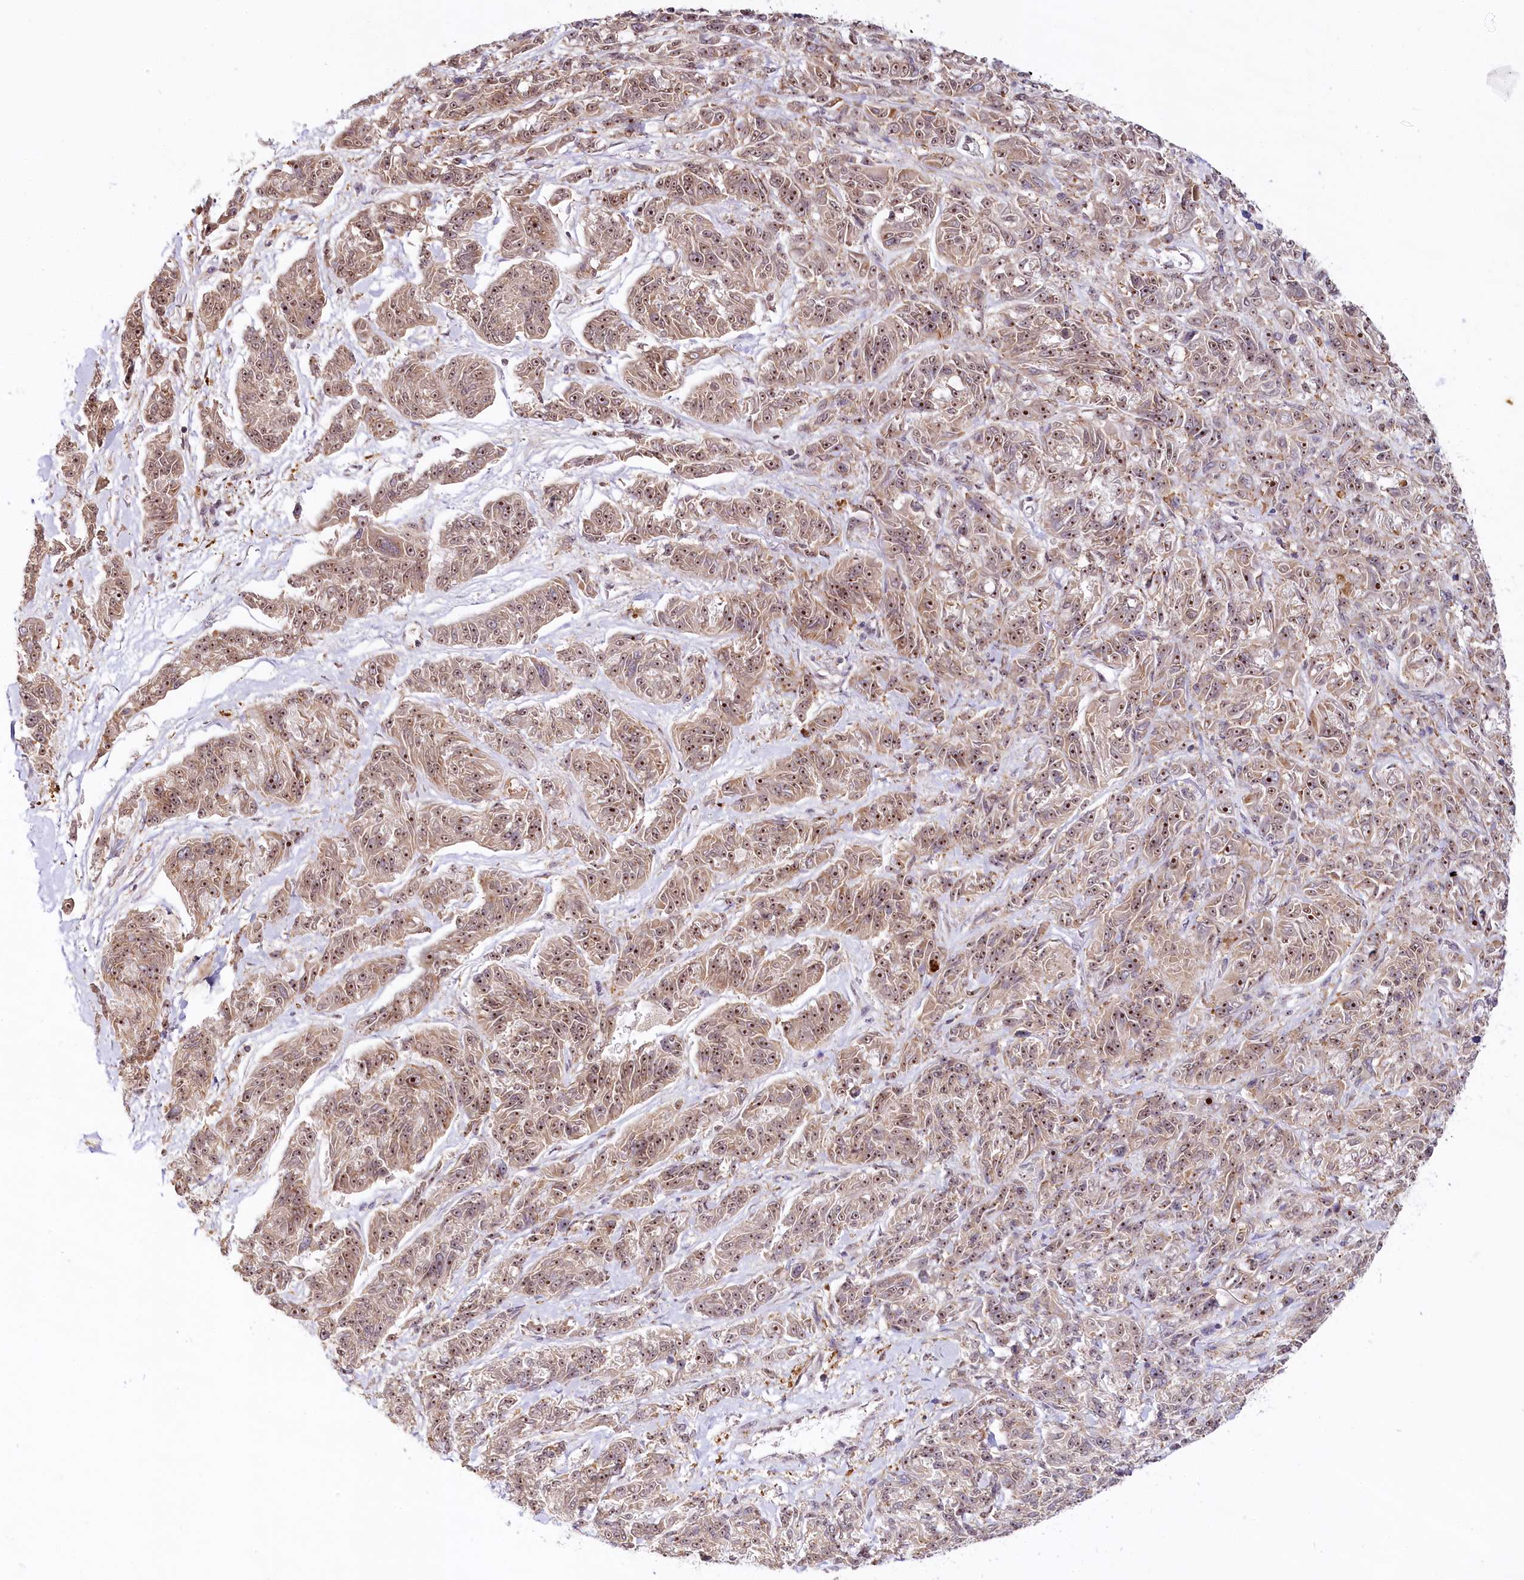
{"staining": {"intensity": "moderate", "quantity": ">75%", "location": "cytoplasmic/membranous,nuclear"}, "tissue": "melanoma", "cell_type": "Tumor cells", "image_type": "cancer", "snomed": [{"axis": "morphology", "description": "Malignant melanoma, NOS"}, {"axis": "topography", "description": "Skin"}], "caption": "Protein expression analysis of human malignant melanoma reveals moderate cytoplasmic/membranous and nuclear expression in approximately >75% of tumor cells. The staining was performed using DAB to visualize the protein expression in brown, while the nuclei were stained in blue with hematoxylin (Magnification: 20x).", "gene": "WDR36", "patient": {"sex": "male", "age": 53}}